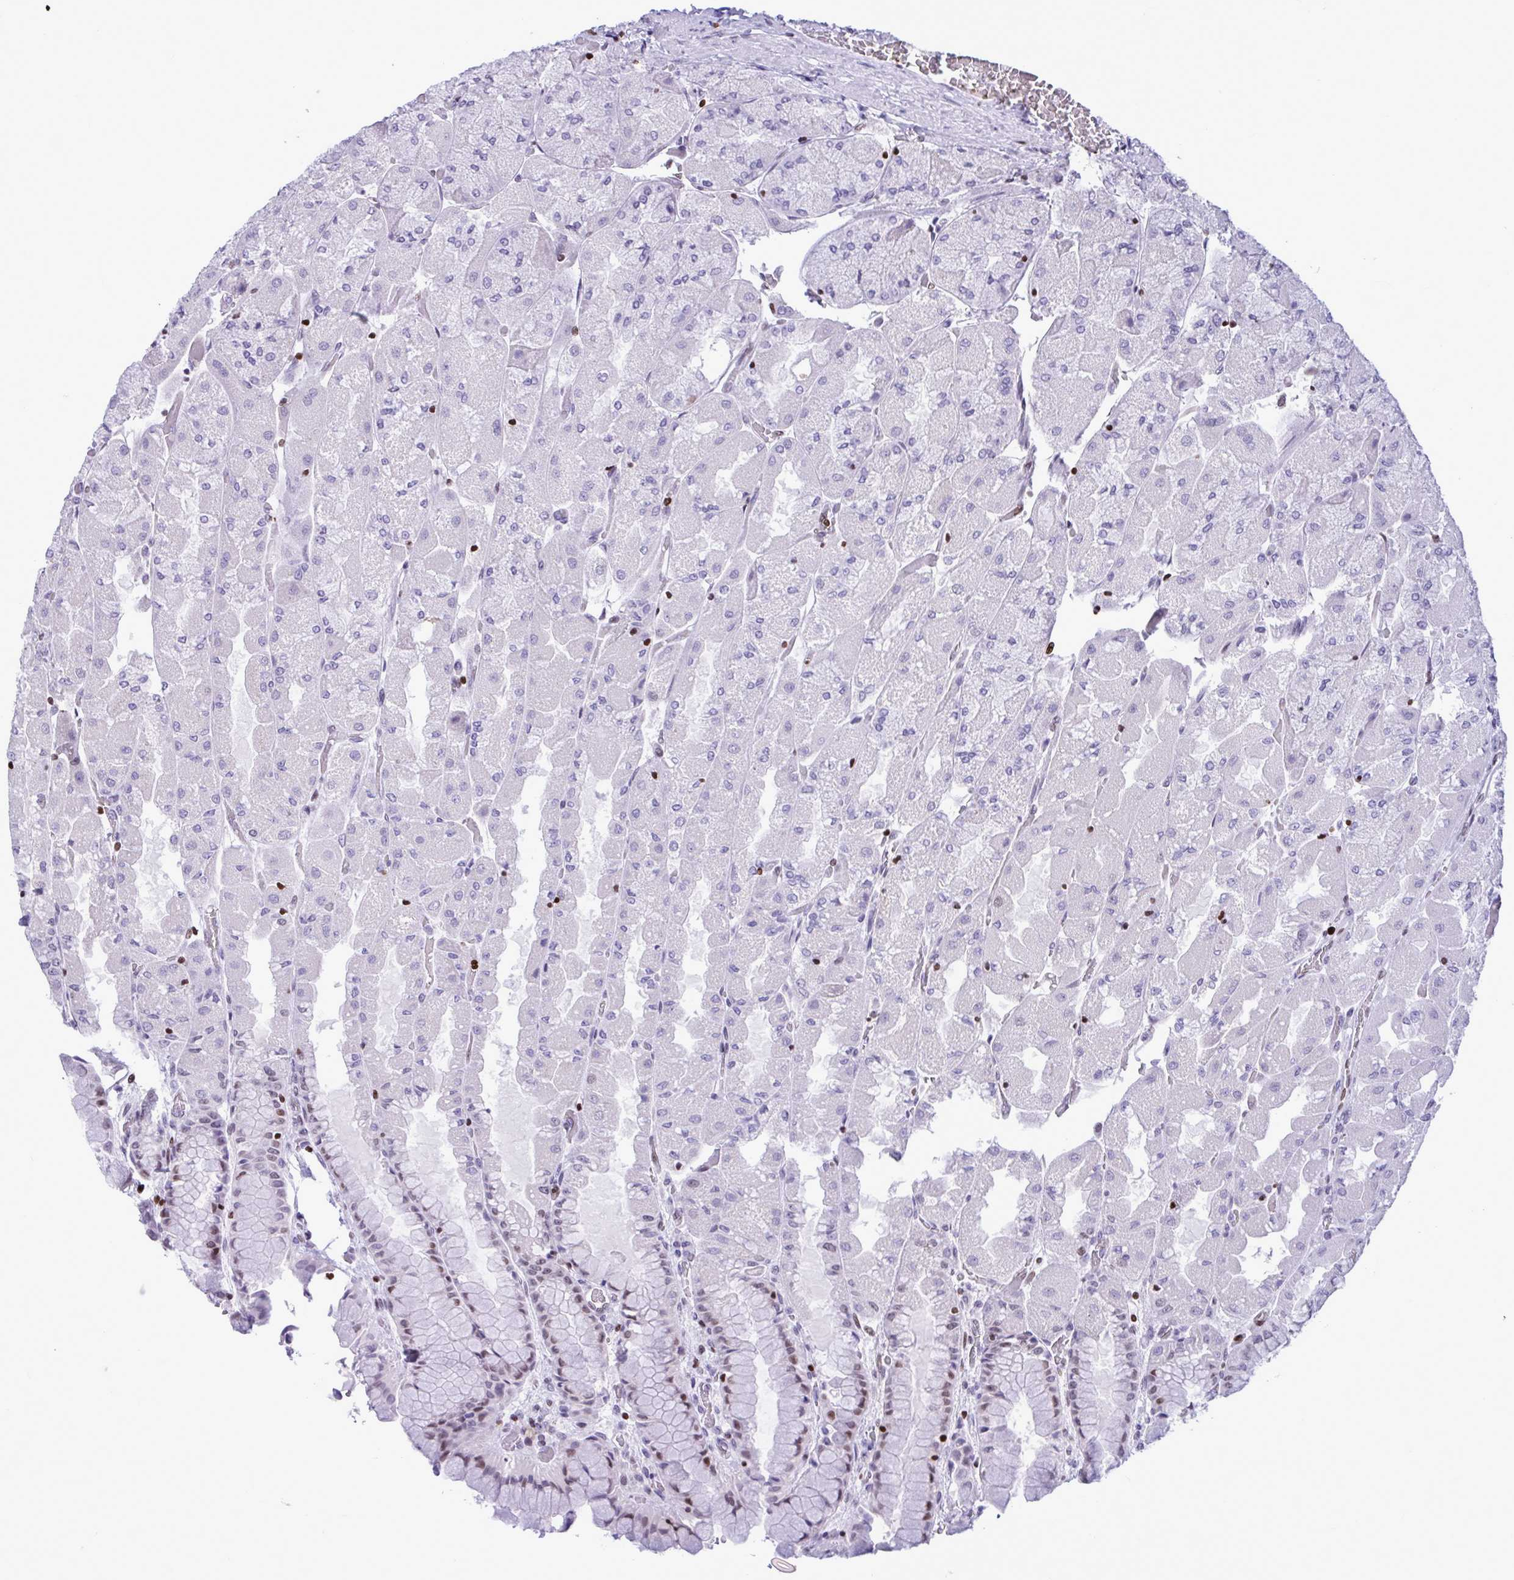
{"staining": {"intensity": "weak", "quantity": "<25%", "location": "nuclear"}, "tissue": "stomach", "cell_type": "Glandular cells", "image_type": "normal", "snomed": [{"axis": "morphology", "description": "Normal tissue, NOS"}, {"axis": "topography", "description": "Stomach"}], "caption": "Protein analysis of unremarkable stomach exhibits no significant staining in glandular cells.", "gene": "HMGB2", "patient": {"sex": "female", "age": 61}}